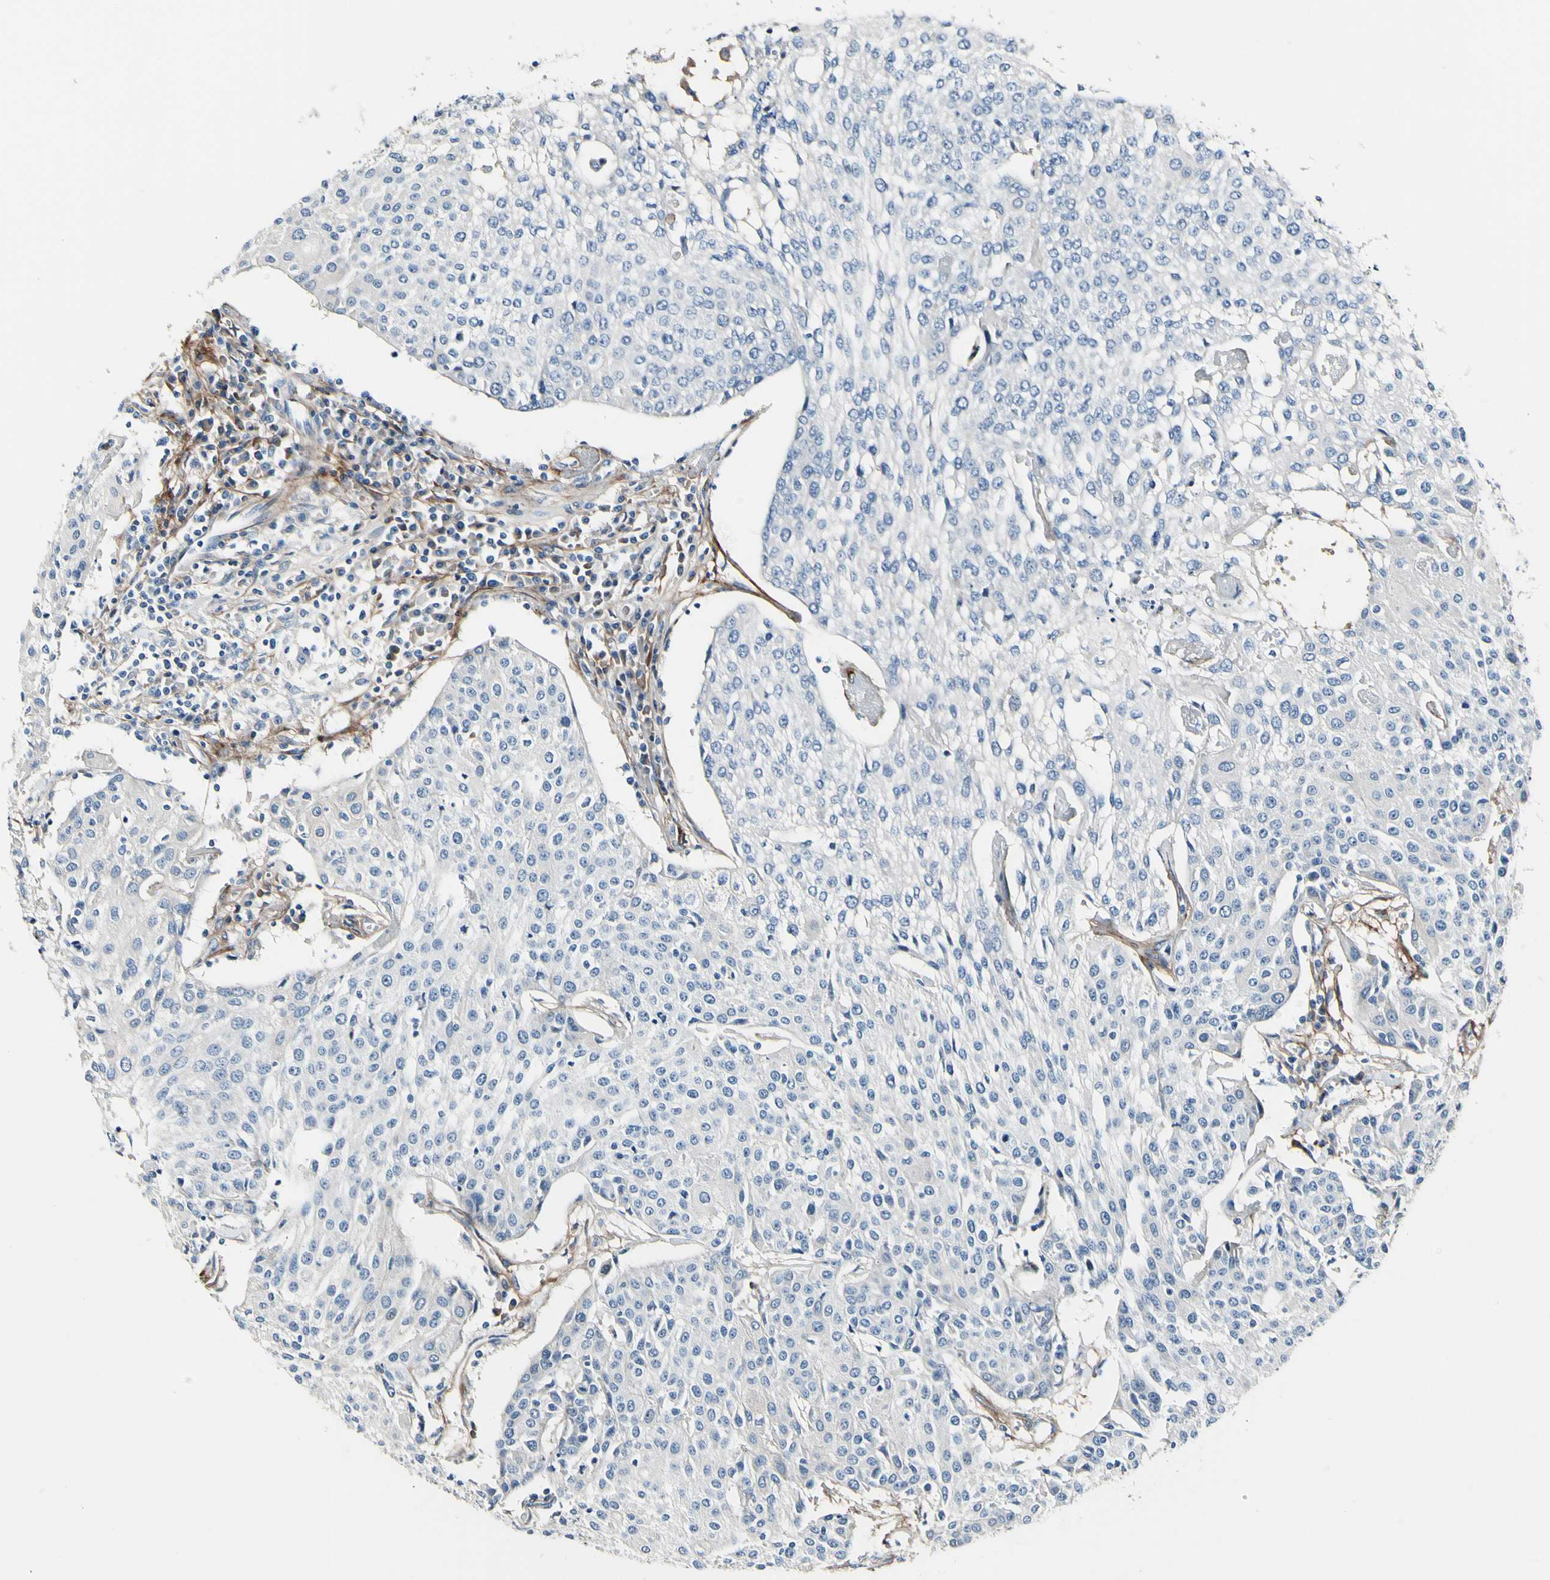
{"staining": {"intensity": "negative", "quantity": "none", "location": "none"}, "tissue": "urothelial cancer", "cell_type": "Tumor cells", "image_type": "cancer", "snomed": [{"axis": "morphology", "description": "Urothelial carcinoma, High grade"}, {"axis": "topography", "description": "Urinary bladder"}], "caption": "This is an IHC photomicrograph of human urothelial cancer. There is no staining in tumor cells.", "gene": "COL6A3", "patient": {"sex": "female", "age": 85}}